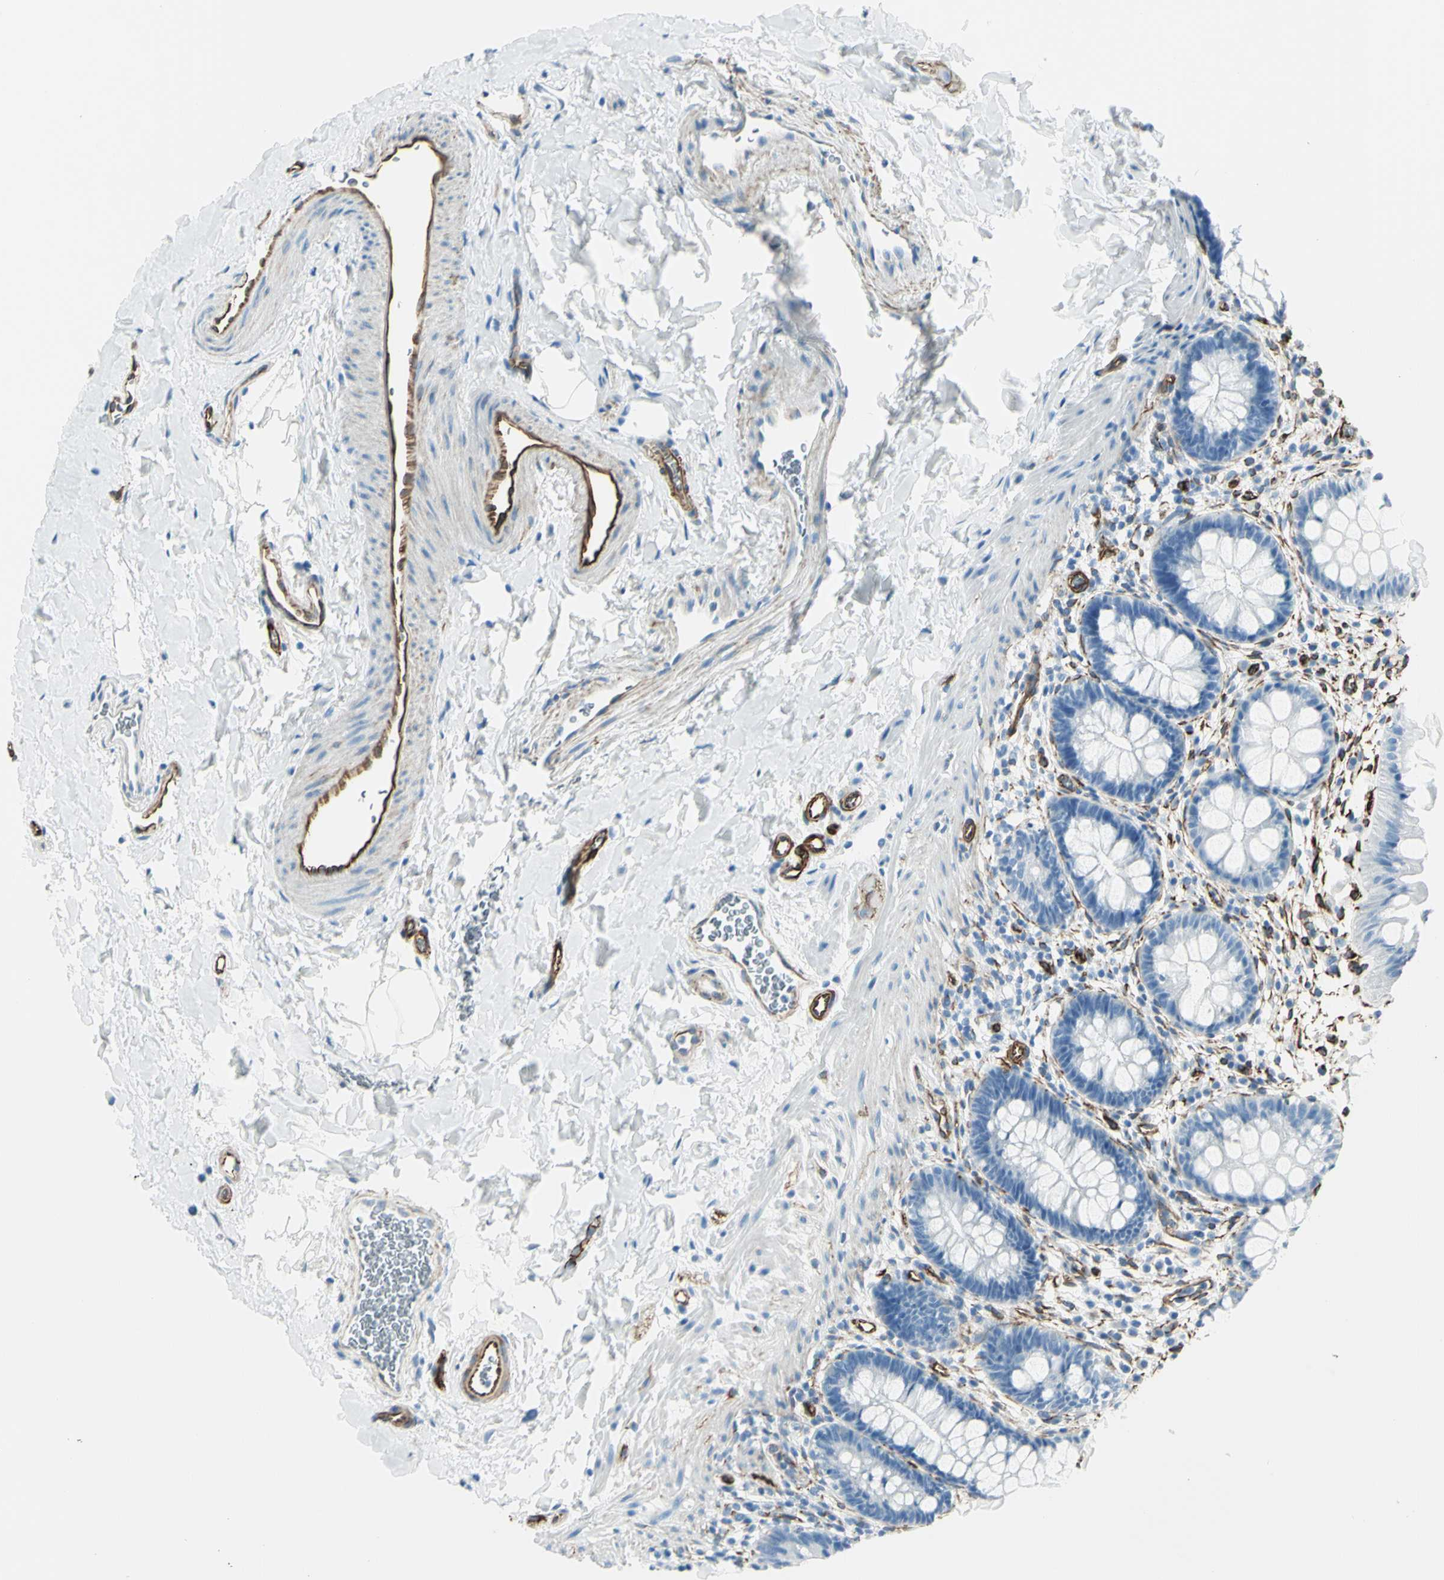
{"staining": {"intensity": "negative", "quantity": "none", "location": "none"}, "tissue": "rectum", "cell_type": "Glandular cells", "image_type": "normal", "snomed": [{"axis": "morphology", "description": "Normal tissue, NOS"}, {"axis": "topography", "description": "Rectum"}], "caption": "The micrograph displays no staining of glandular cells in normal rectum. (Brightfield microscopy of DAB immunohistochemistry (IHC) at high magnification).", "gene": "PTH2R", "patient": {"sex": "female", "age": 24}}